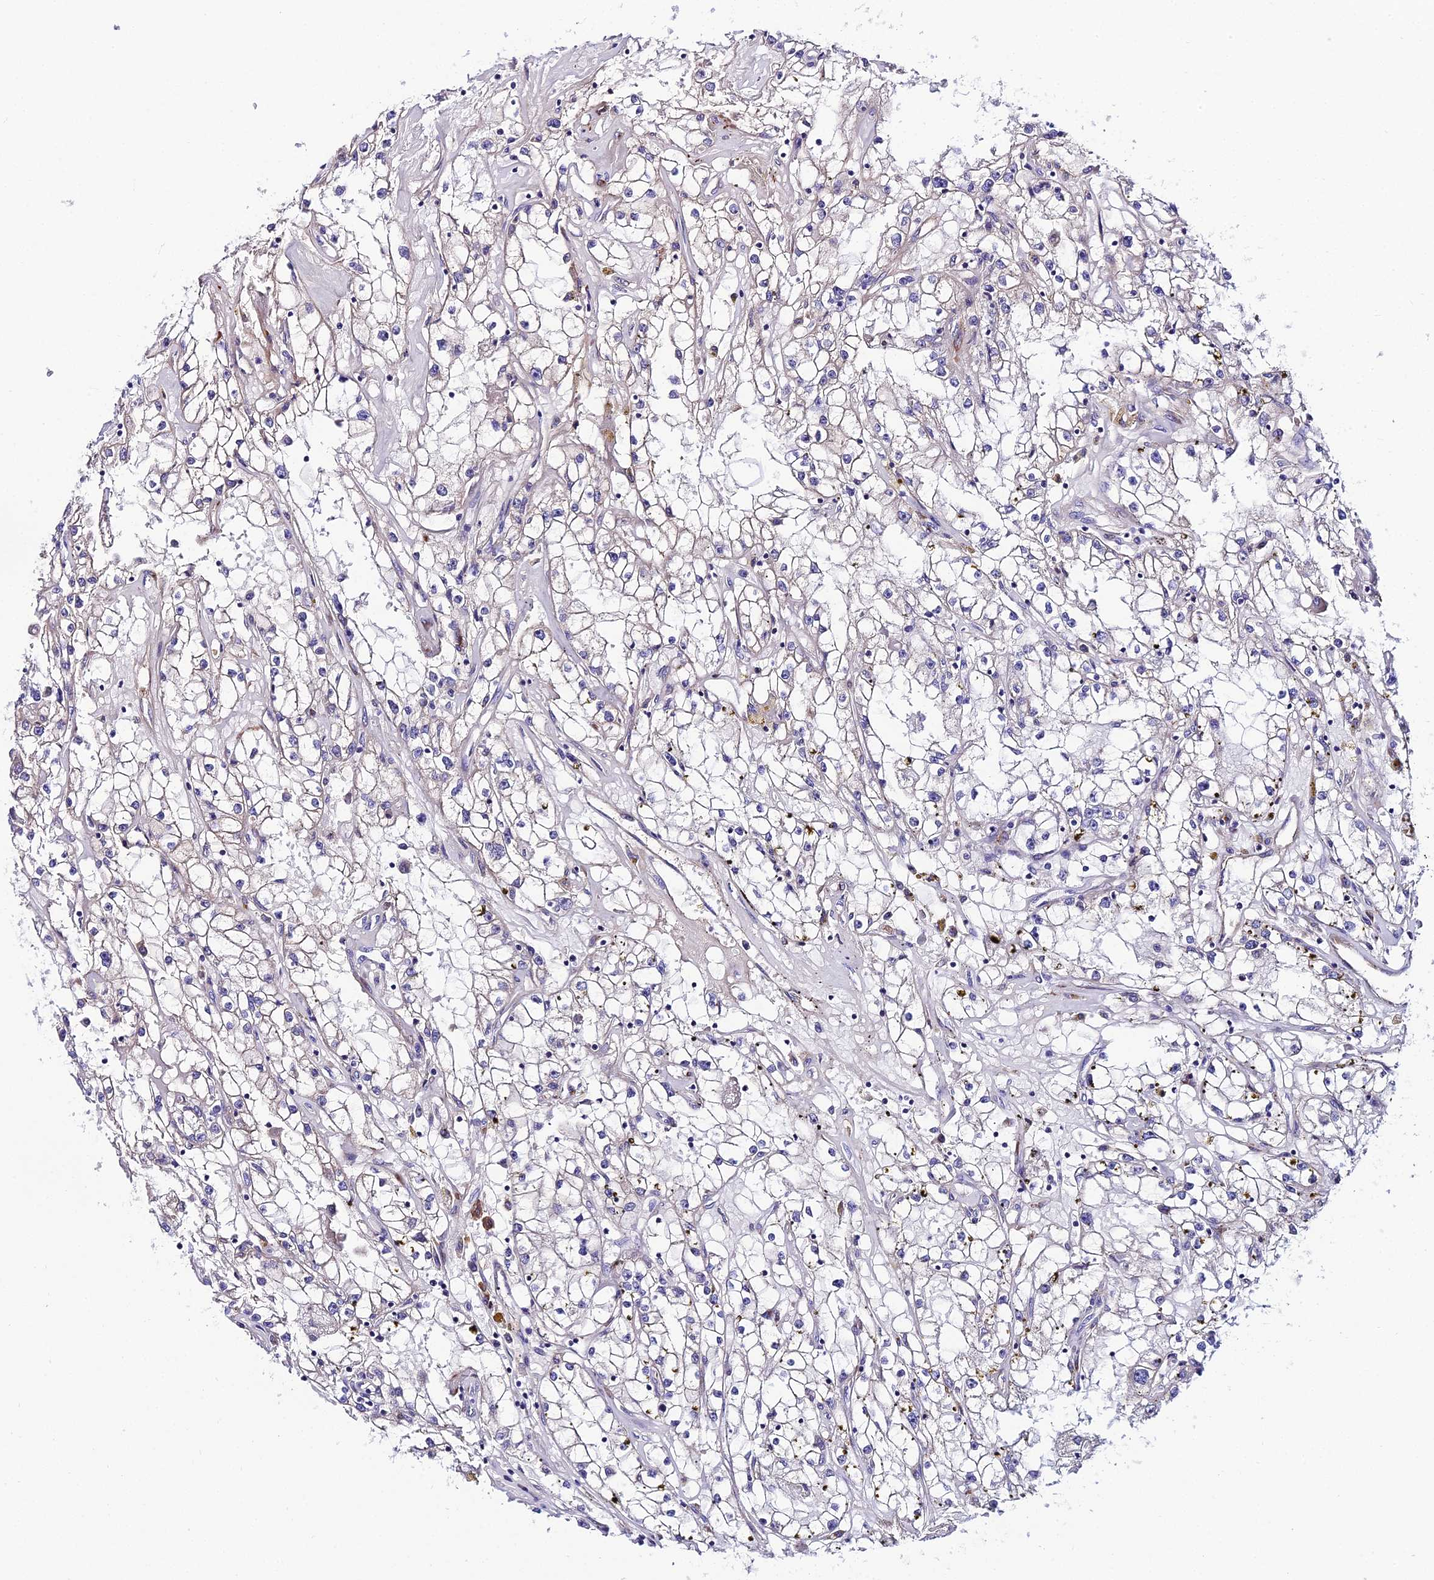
{"staining": {"intensity": "negative", "quantity": "none", "location": "none"}, "tissue": "renal cancer", "cell_type": "Tumor cells", "image_type": "cancer", "snomed": [{"axis": "morphology", "description": "Adenocarcinoma, NOS"}, {"axis": "topography", "description": "Kidney"}], "caption": "Immunohistochemical staining of renal cancer (adenocarcinoma) demonstrates no significant positivity in tumor cells.", "gene": "SYT15", "patient": {"sex": "male", "age": 56}}